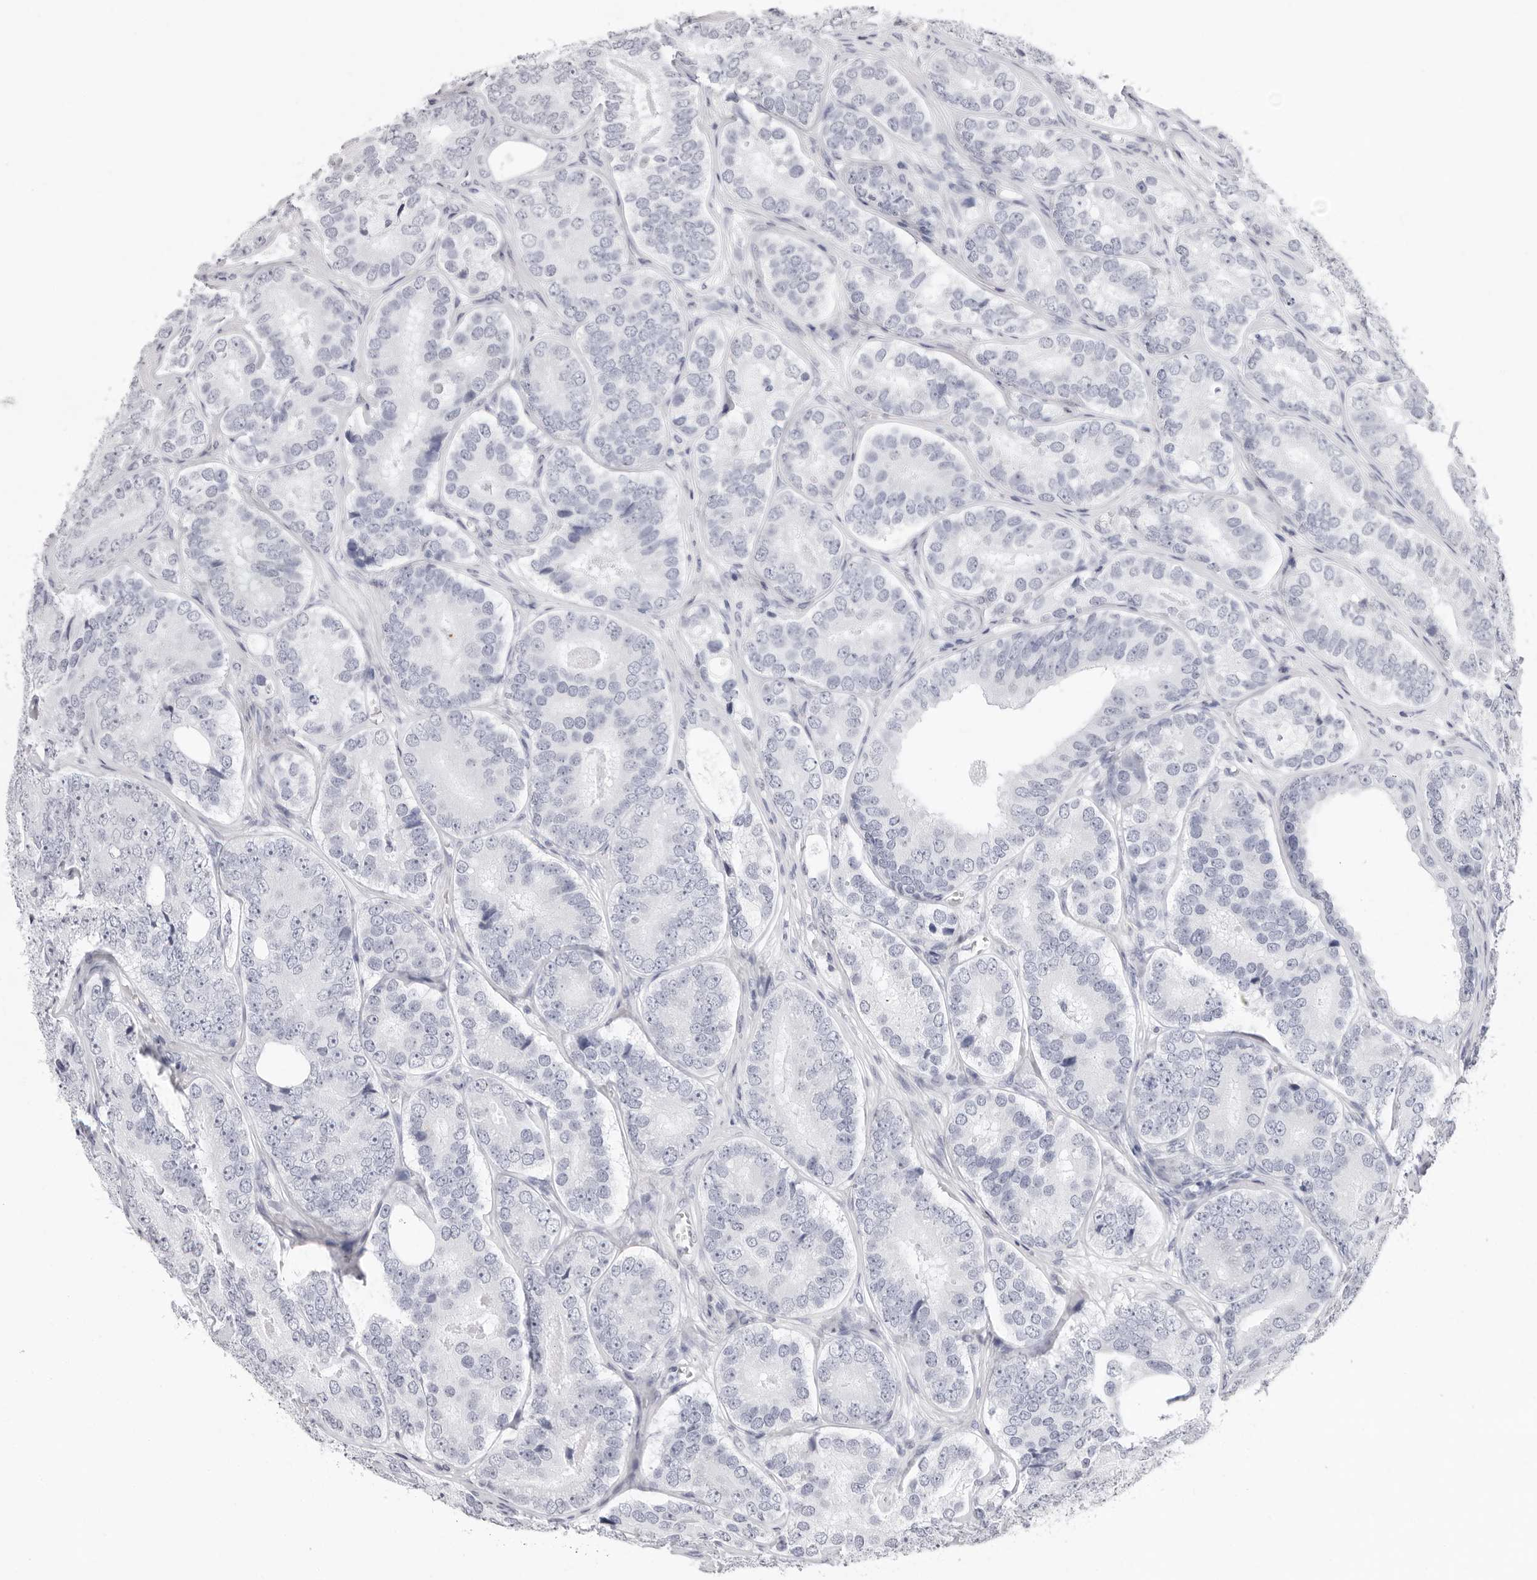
{"staining": {"intensity": "negative", "quantity": "none", "location": "none"}, "tissue": "prostate cancer", "cell_type": "Tumor cells", "image_type": "cancer", "snomed": [{"axis": "morphology", "description": "Adenocarcinoma, High grade"}, {"axis": "topography", "description": "Prostate"}], "caption": "This image is of prostate adenocarcinoma (high-grade) stained with immunohistochemistry to label a protein in brown with the nuclei are counter-stained blue. There is no staining in tumor cells.", "gene": "FDPS", "patient": {"sex": "male", "age": 56}}